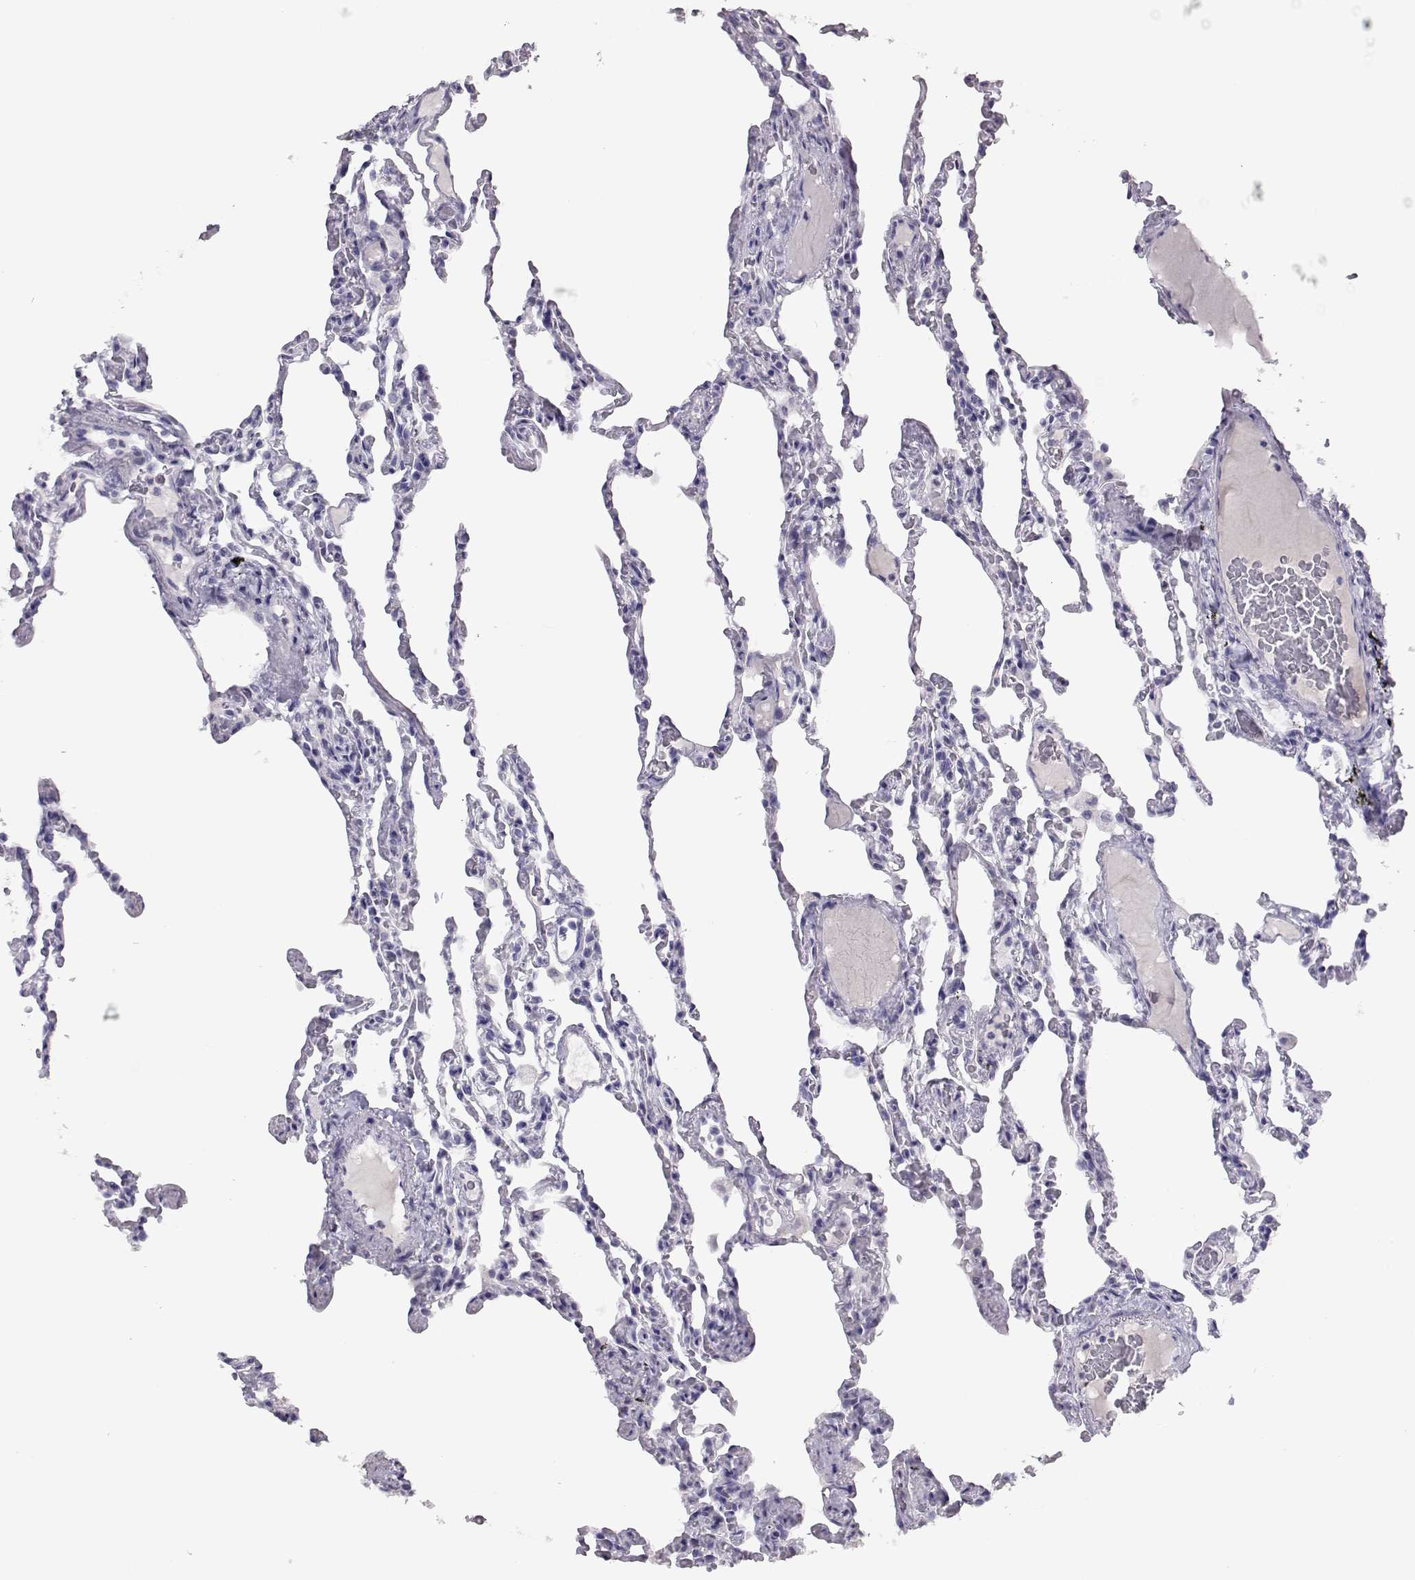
{"staining": {"intensity": "negative", "quantity": "none", "location": "none"}, "tissue": "lung", "cell_type": "Alveolar cells", "image_type": "normal", "snomed": [{"axis": "morphology", "description": "Normal tissue, NOS"}, {"axis": "topography", "description": "Lung"}], "caption": "Alveolar cells are negative for protein expression in normal human lung. (DAB (3,3'-diaminobenzidine) immunohistochemistry, high magnification).", "gene": "PMCH", "patient": {"sex": "female", "age": 43}}